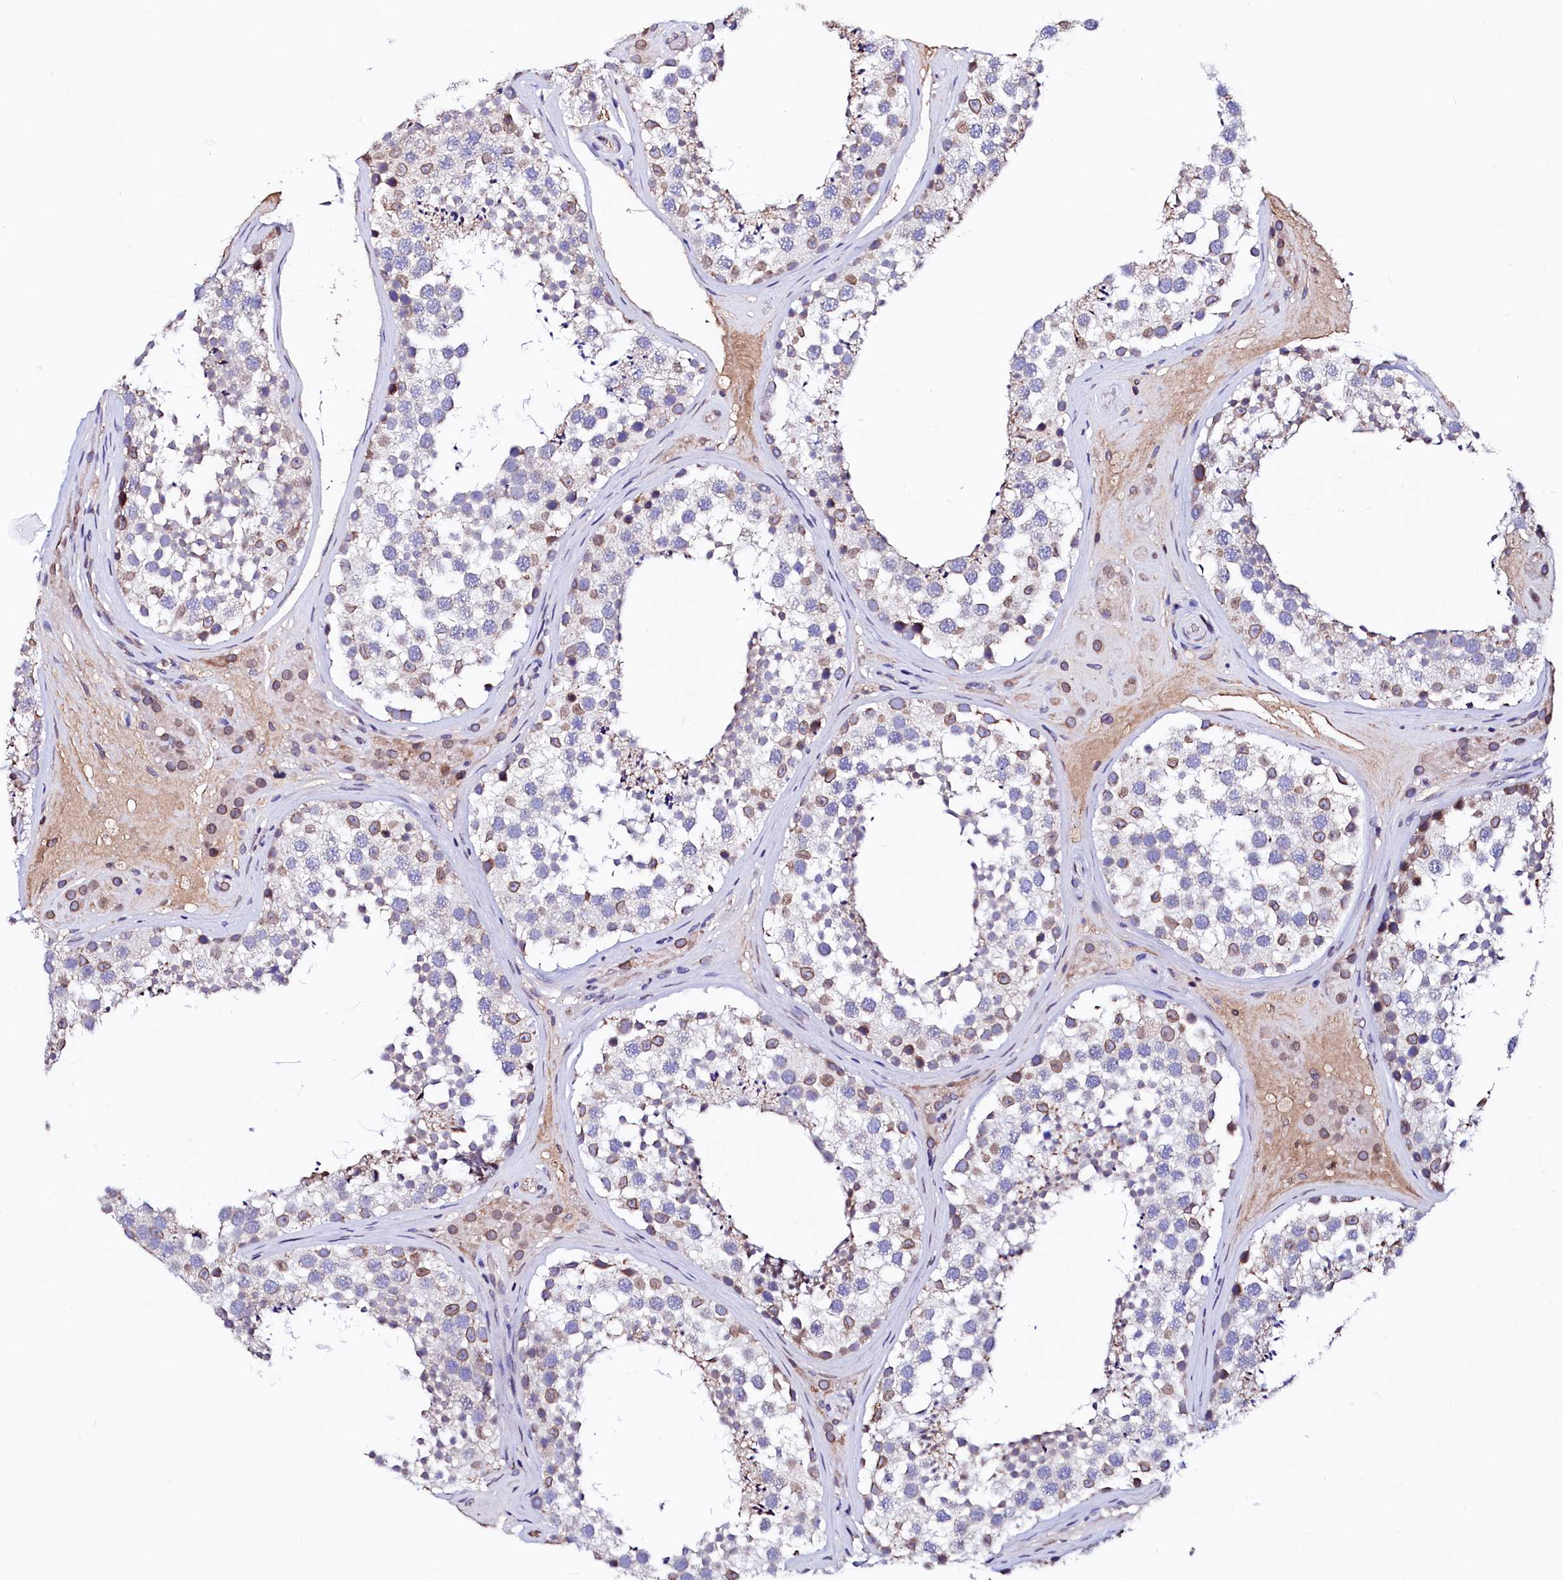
{"staining": {"intensity": "moderate", "quantity": "25%-75%", "location": "nuclear"}, "tissue": "testis", "cell_type": "Cells in seminiferous ducts", "image_type": "normal", "snomed": [{"axis": "morphology", "description": "Normal tissue, NOS"}, {"axis": "topography", "description": "Testis"}], "caption": "Immunohistochemical staining of benign human testis demonstrates 25%-75% levels of moderate nuclear protein positivity in approximately 25%-75% of cells in seminiferous ducts.", "gene": "HAND1", "patient": {"sex": "male", "age": 46}}